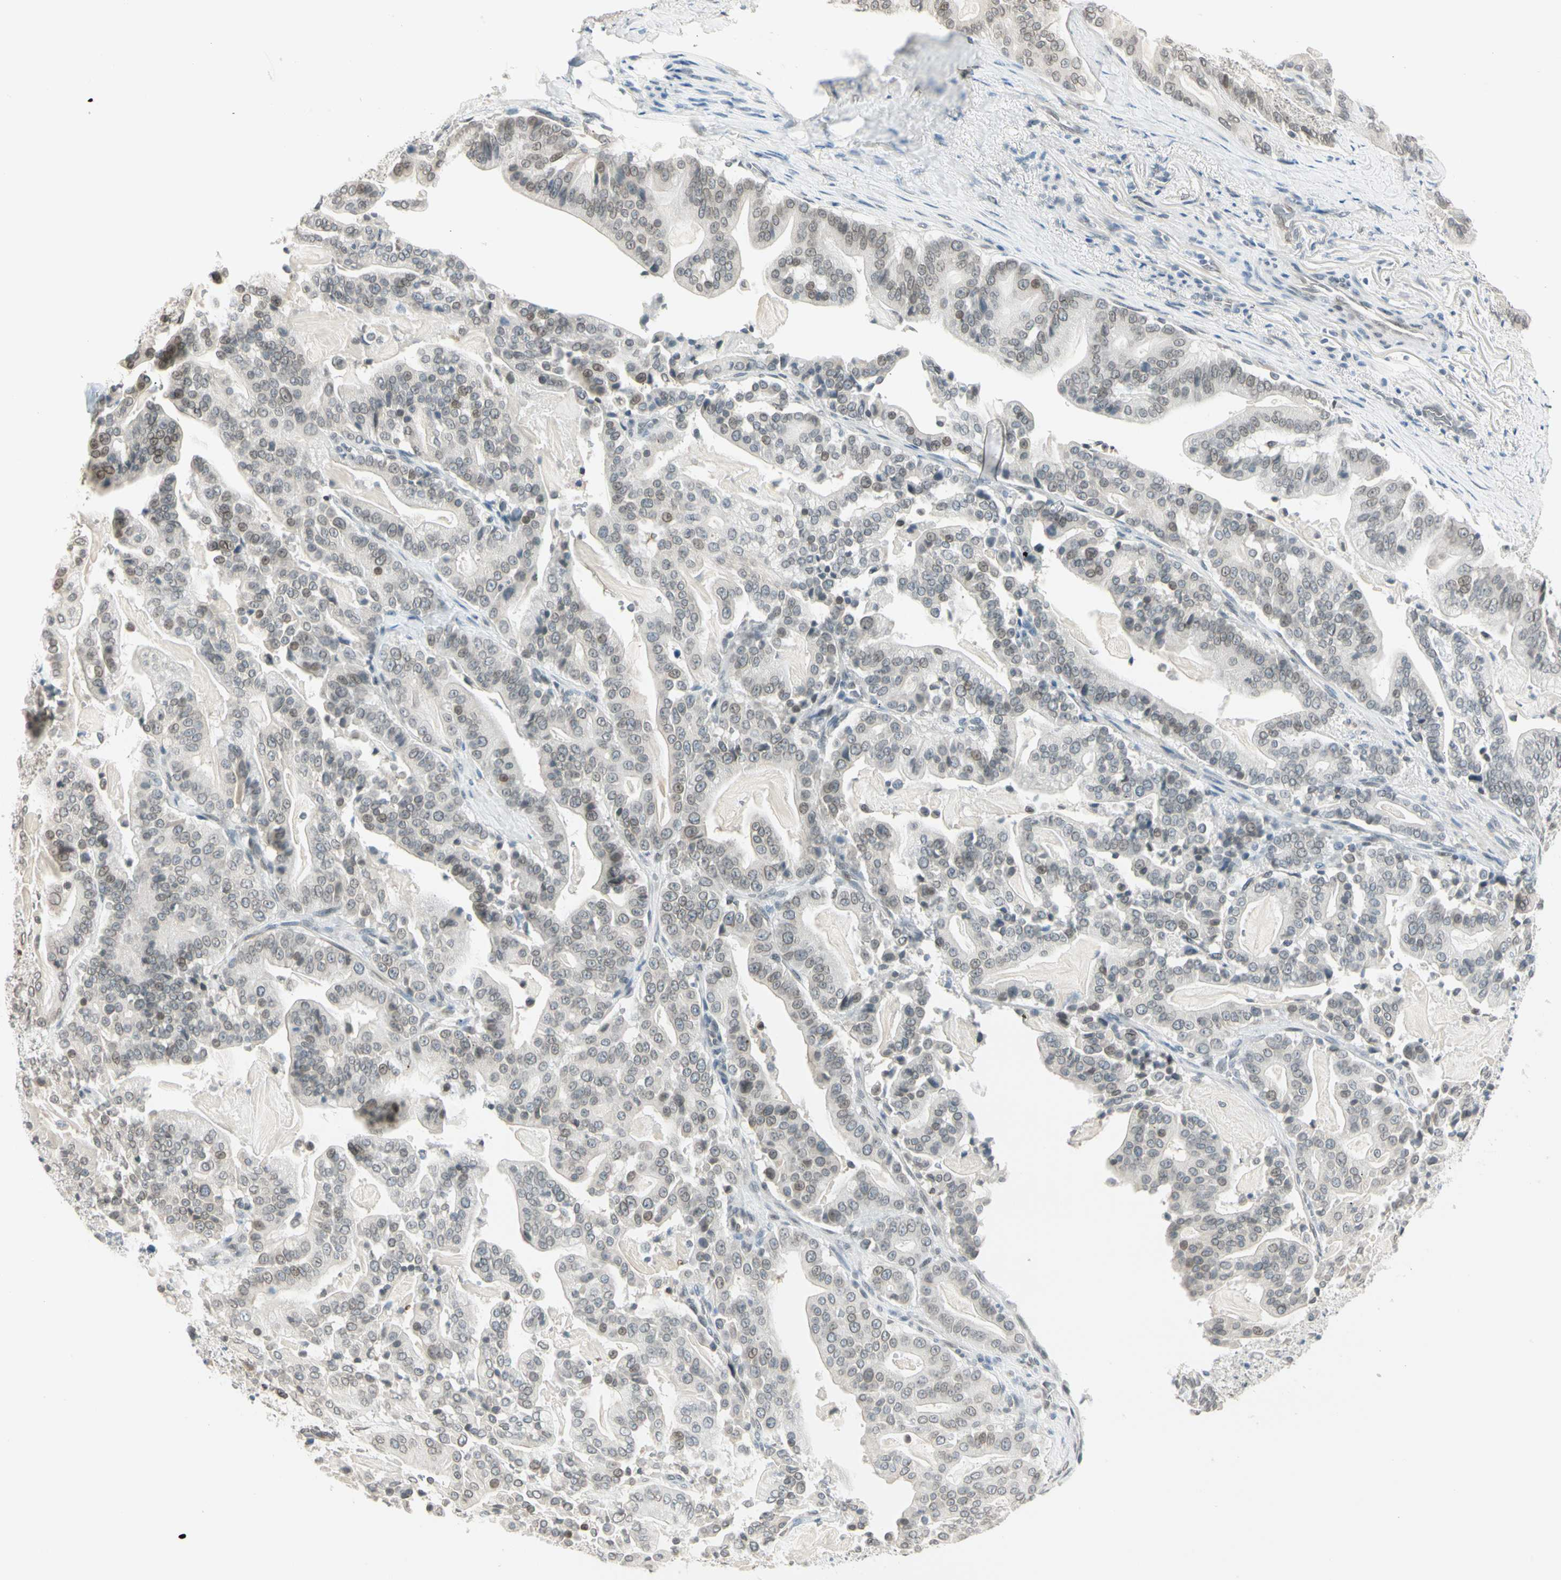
{"staining": {"intensity": "weak", "quantity": "25%-75%", "location": "nuclear"}, "tissue": "pancreatic cancer", "cell_type": "Tumor cells", "image_type": "cancer", "snomed": [{"axis": "morphology", "description": "Adenocarcinoma, NOS"}, {"axis": "topography", "description": "Pancreas"}], "caption": "Tumor cells show weak nuclear positivity in about 25%-75% of cells in pancreatic cancer (adenocarcinoma).", "gene": "BCAN", "patient": {"sex": "male", "age": 63}}